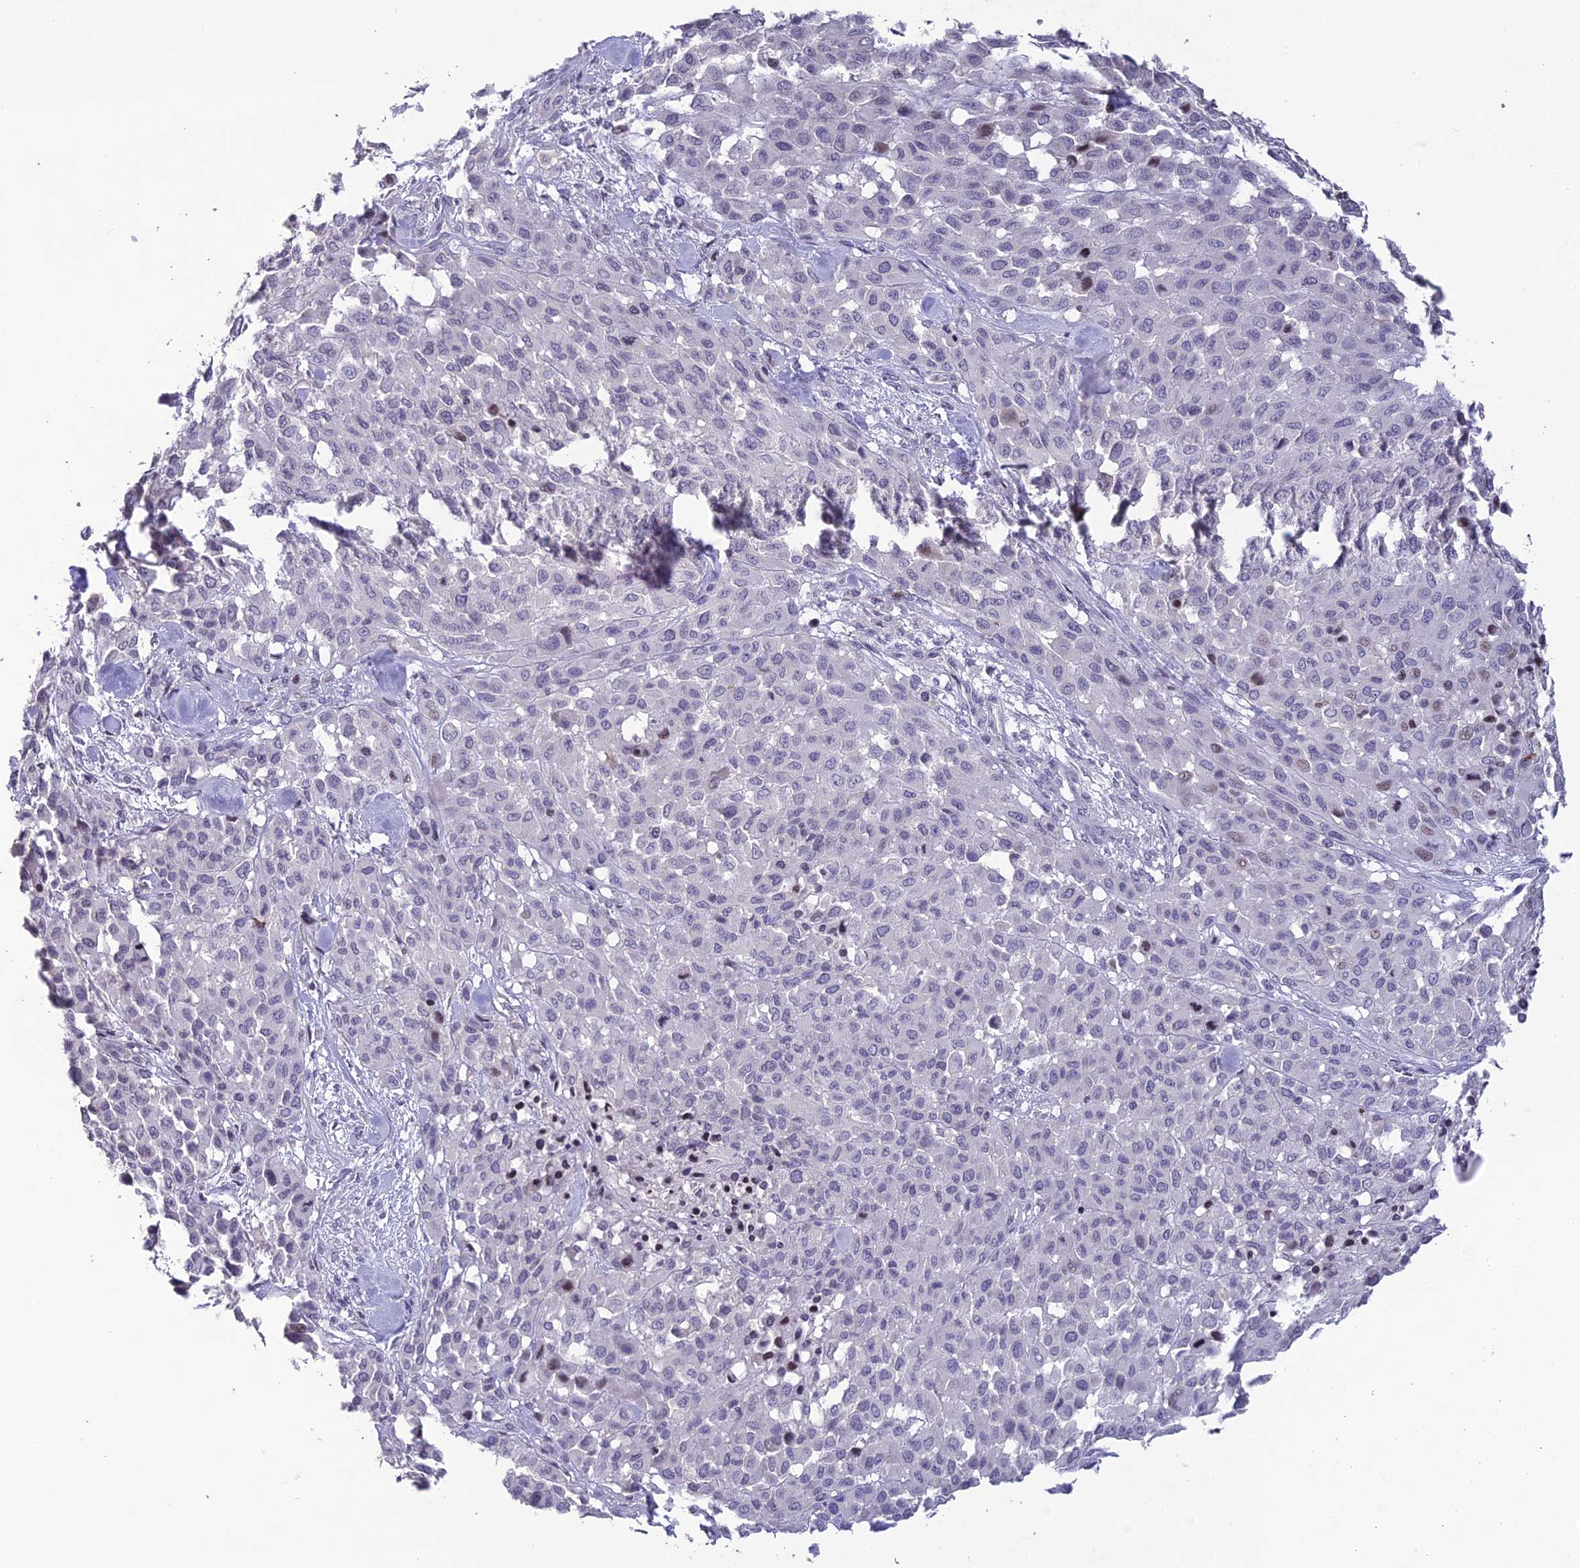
{"staining": {"intensity": "negative", "quantity": "none", "location": "none"}, "tissue": "melanoma", "cell_type": "Tumor cells", "image_type": "cancer", "snomed": [{"axis": "morphology", "description": "Malignant melanoma, Metastatic site"}, {"axis": "topography", "description": "Skin"}], "caption": "The immunohistochemistry histopathology image has no significant staining in tumor cells of malignant melanoma (metastatic site) tissue.", "gene": "TMEM134", "patient": {"sex": "female", "age": 81}}